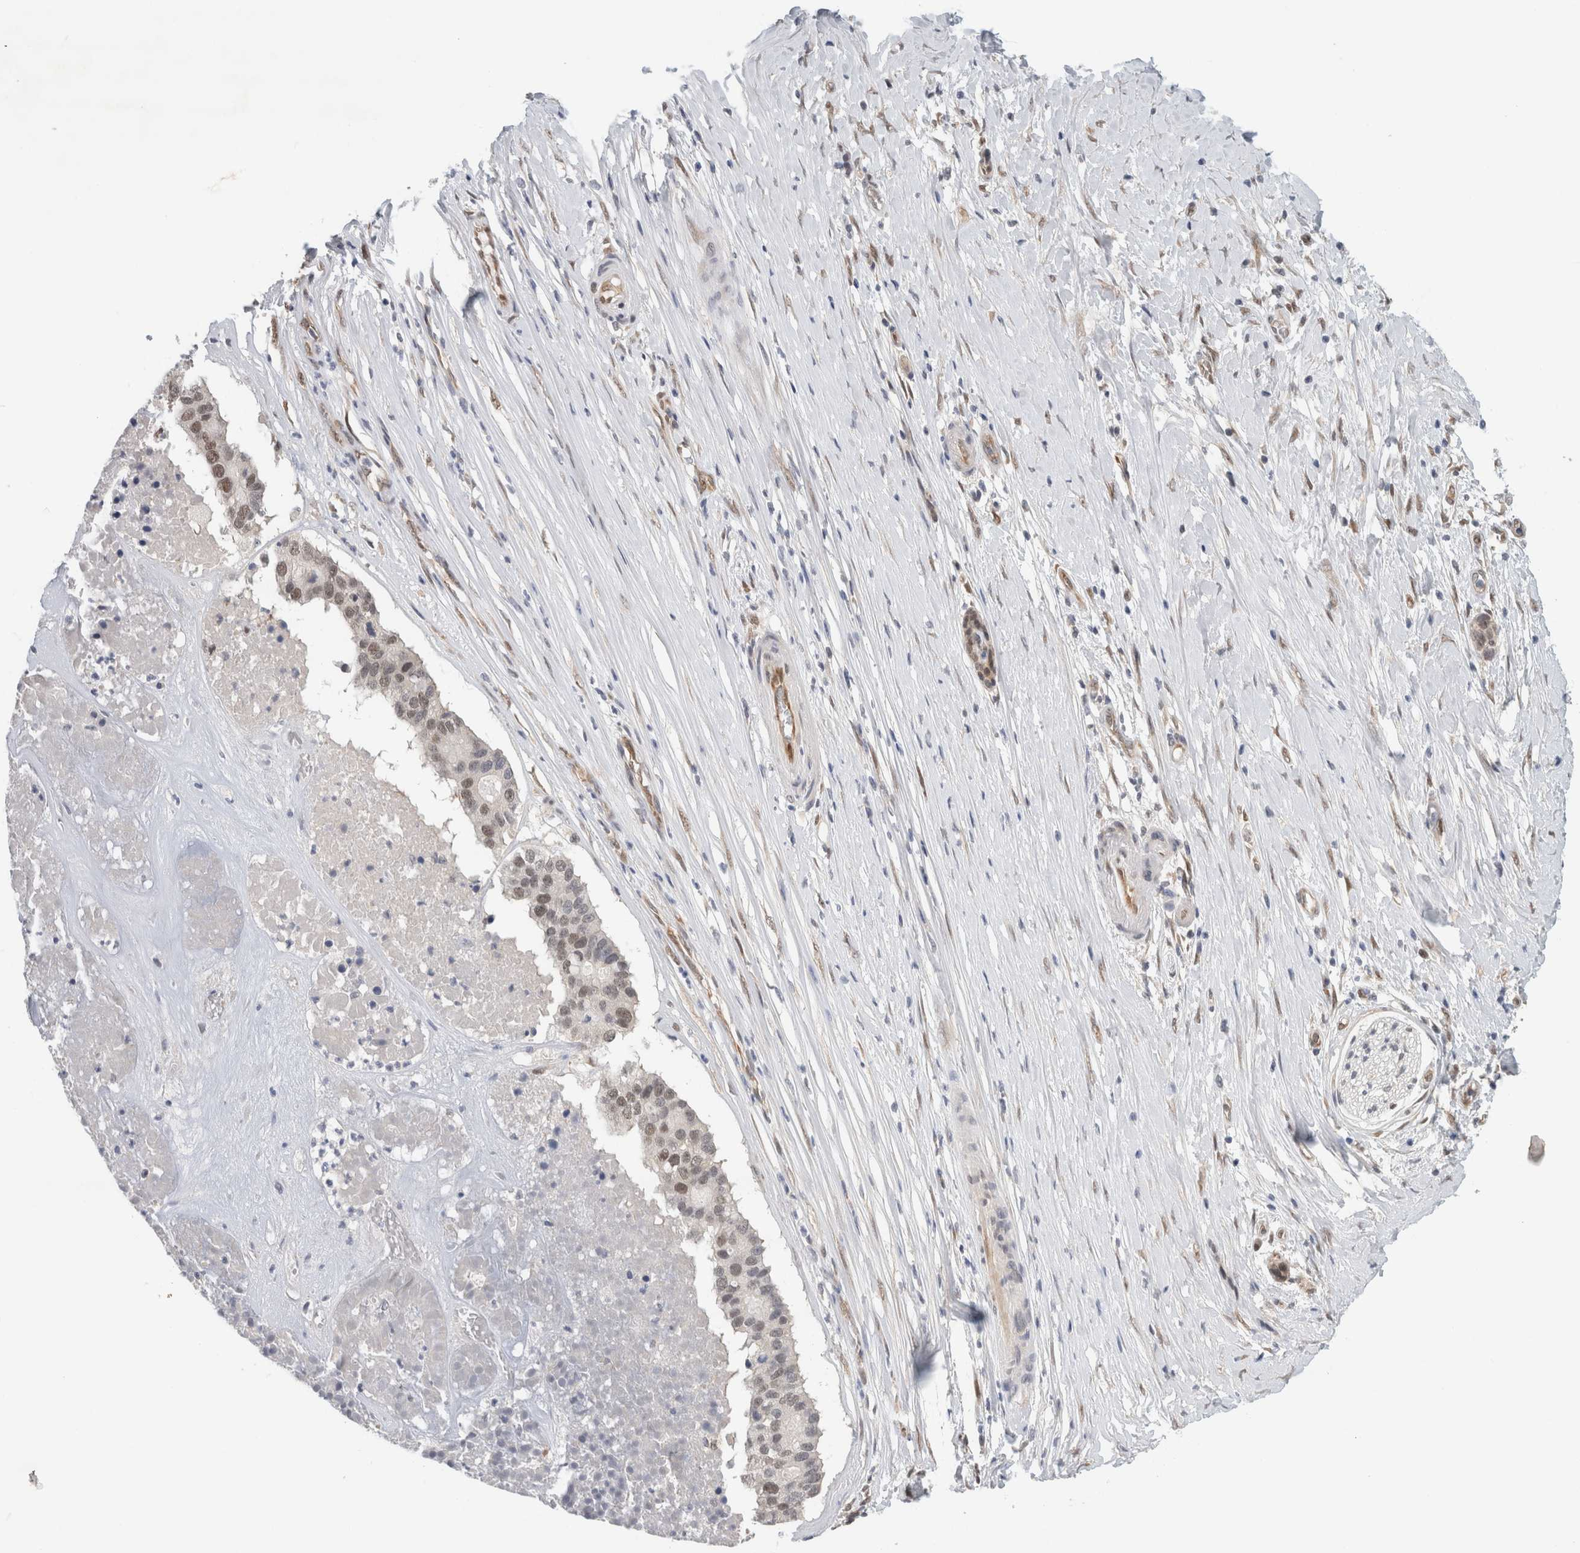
{"staining": {"intensity": "weak", "quantity": "<25%", "location": "nuclear"}, "tissue": "pancreatic cancer", "cell_type": "Tumor cells", "image_type": "cancer", "snomed": [{"axis": "morphology", "description": "Adenocarcinoma, NOS"}, {"axis": "topography", "description": "Pancreas"}], "caption": "The micrograph exhibits no staining of tumor cells in pancreatic cancer.", "gene": "EIF4G3", "patient": {"sex": "male", "age": 50}}